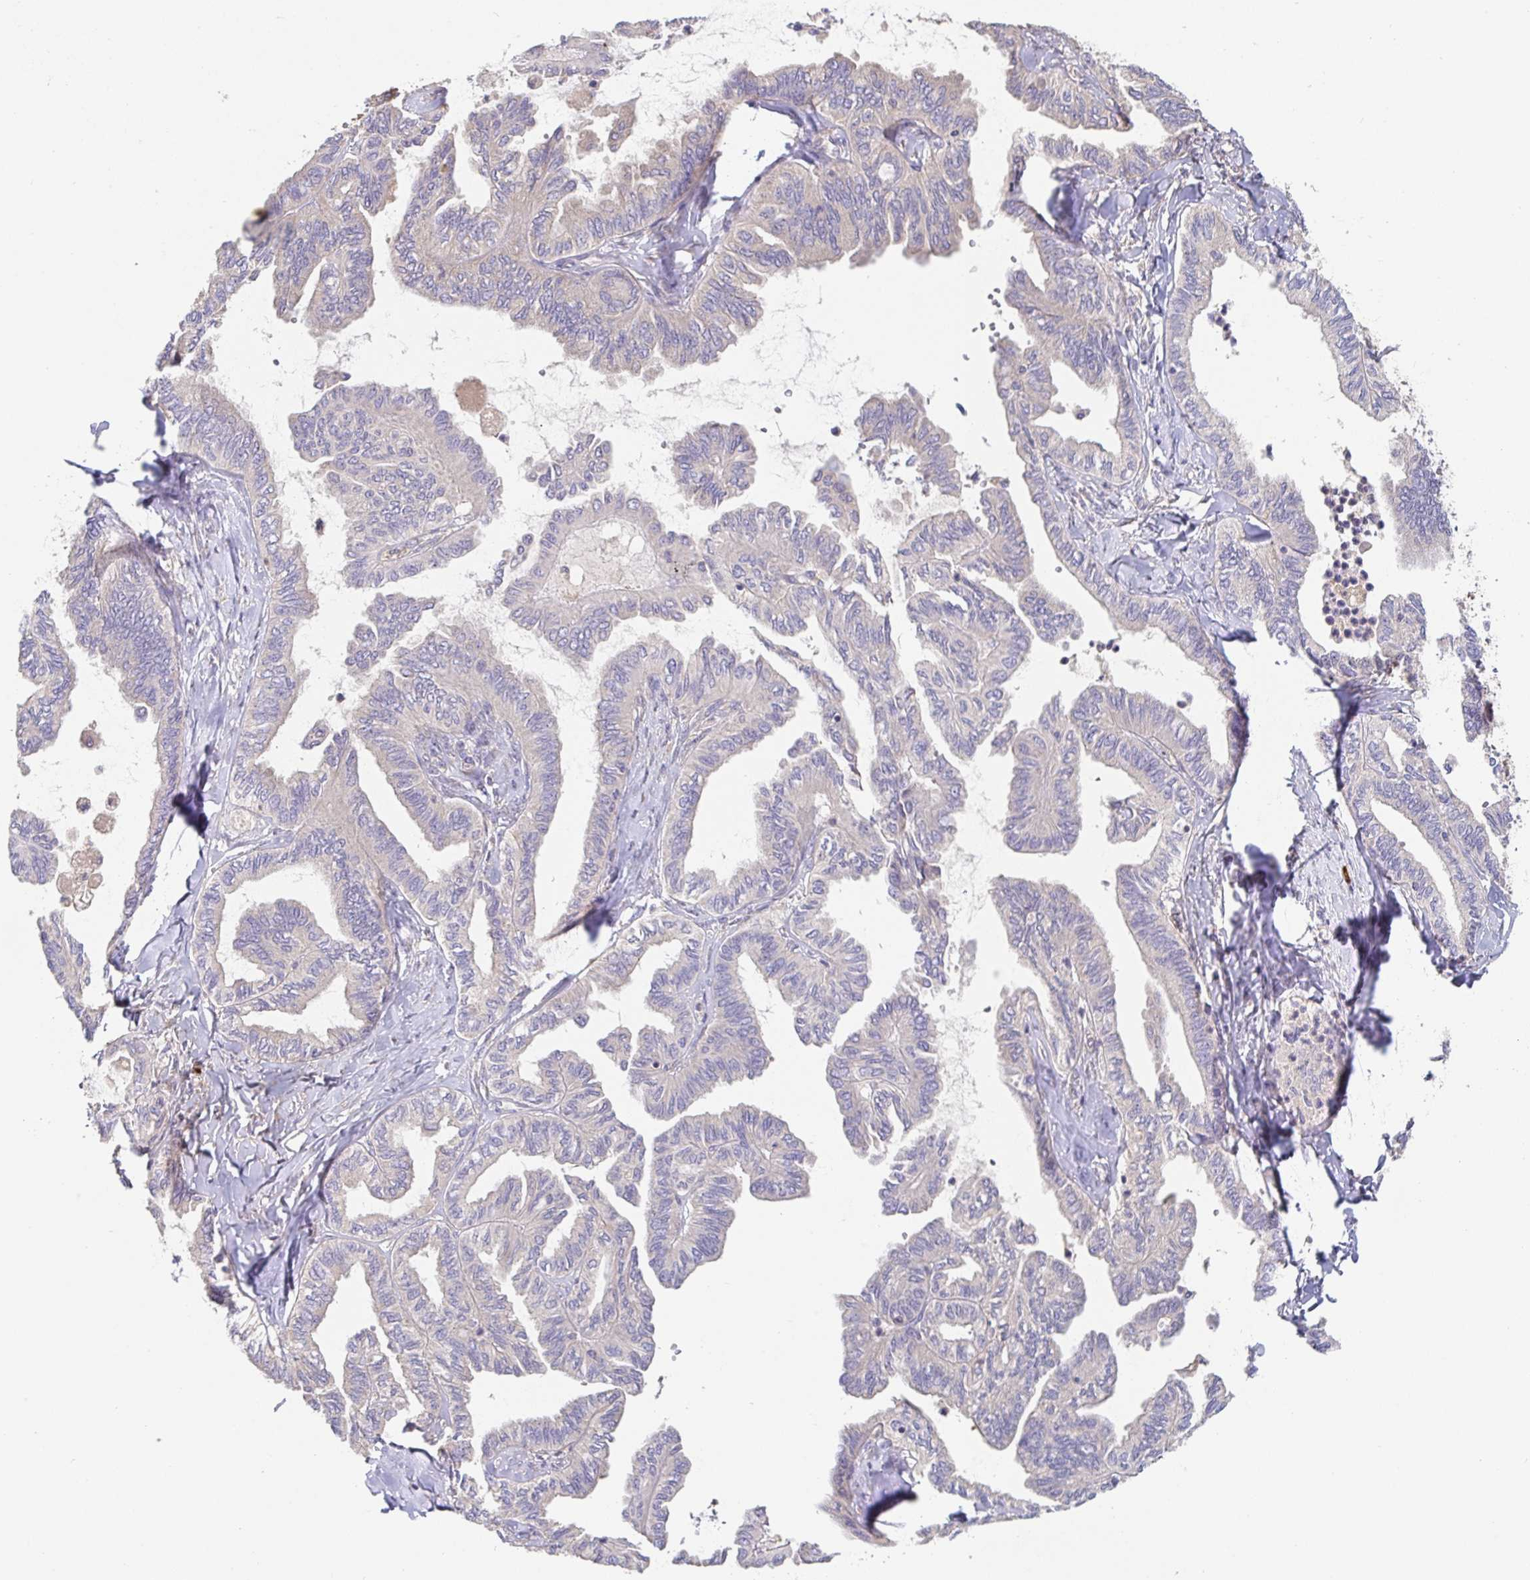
{"staining": {"intensity": "negative", "quantity": "none", "location": "none"}, "tissue": "ovarian cancer", "cell_type": "Tumor cells", "image_type": "cancer", "snomed": [{"axis": "morphology", "description": "Carcinoma, endometroid"}, {"axis": "topography", "description": "Ovary"}], "caption": "High power microscopy image of an immunohistochemistry micrograph of ovarian cancer, revealing no significant positivity in tumor cells. (Brightfield microscopy of DAB immunohistochemistry (IHC) at high magnification).", "gene": "HAGH", "patient": {"sex": "female", "age": 70}}